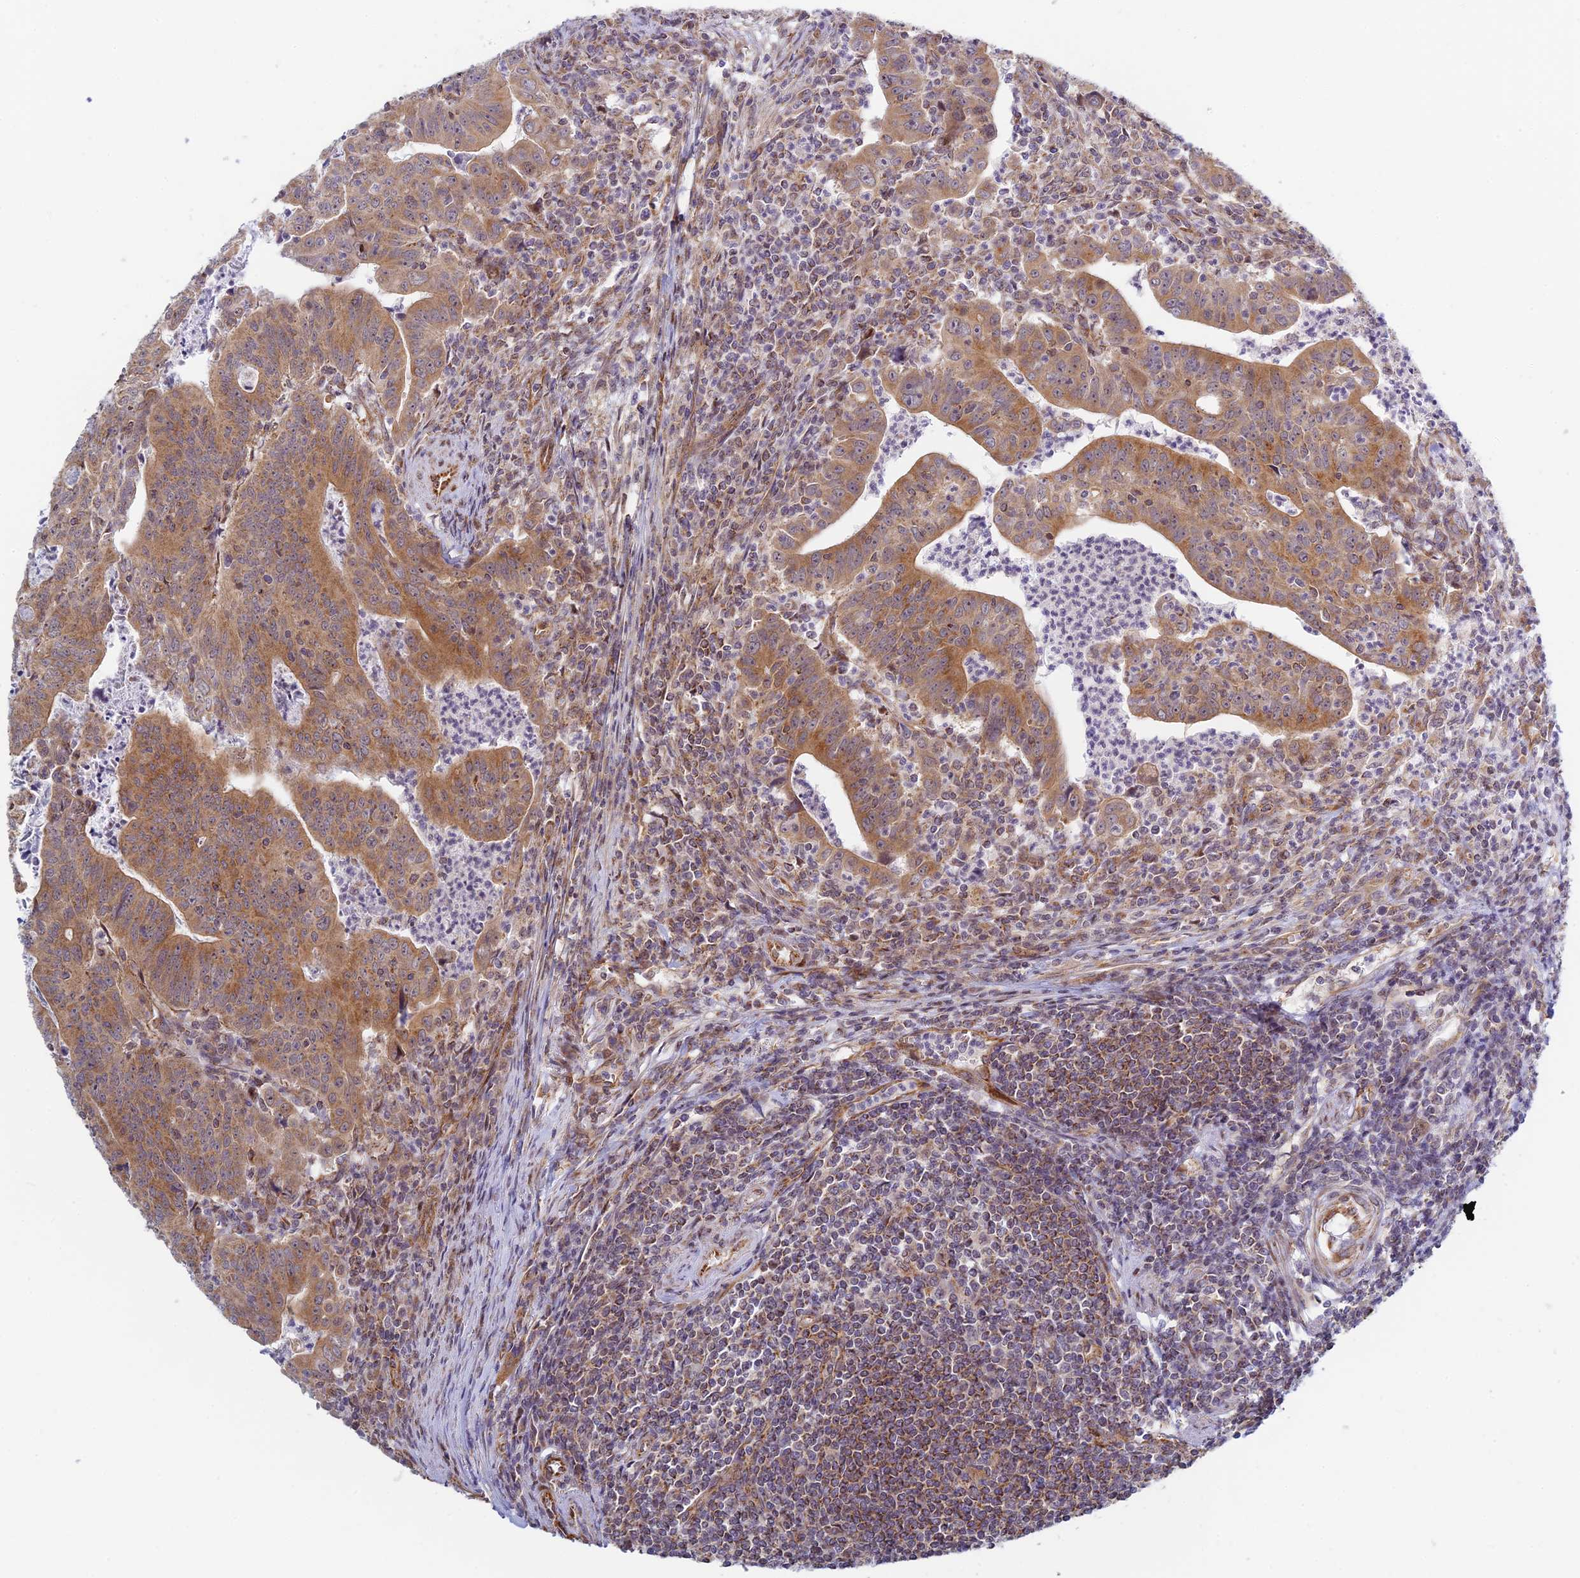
{"staining": {"intensity": "moderate", "quantity": ">75%", "location": "cytoplasmic/membranous"}, "tissue": "colorectal cancer", "cell_type": "Tumor cells", "image_type": "cancer", "snomed": [{"axis": "morphology", "description": "Adenocarcinoma, NOS"}, {"axis": "topography", "description": "Rectum"}], "caption": "DAB (3,3'-diaminobenzidine) immunohistochemical staining of human colorectal adenocarcinoma demonstrates moderate cytoplasmic/membranous protein staining in approximately >75% of tumor cells.", "gene": "HOOK2", "patient": {"sex": "male", "age": 69}}